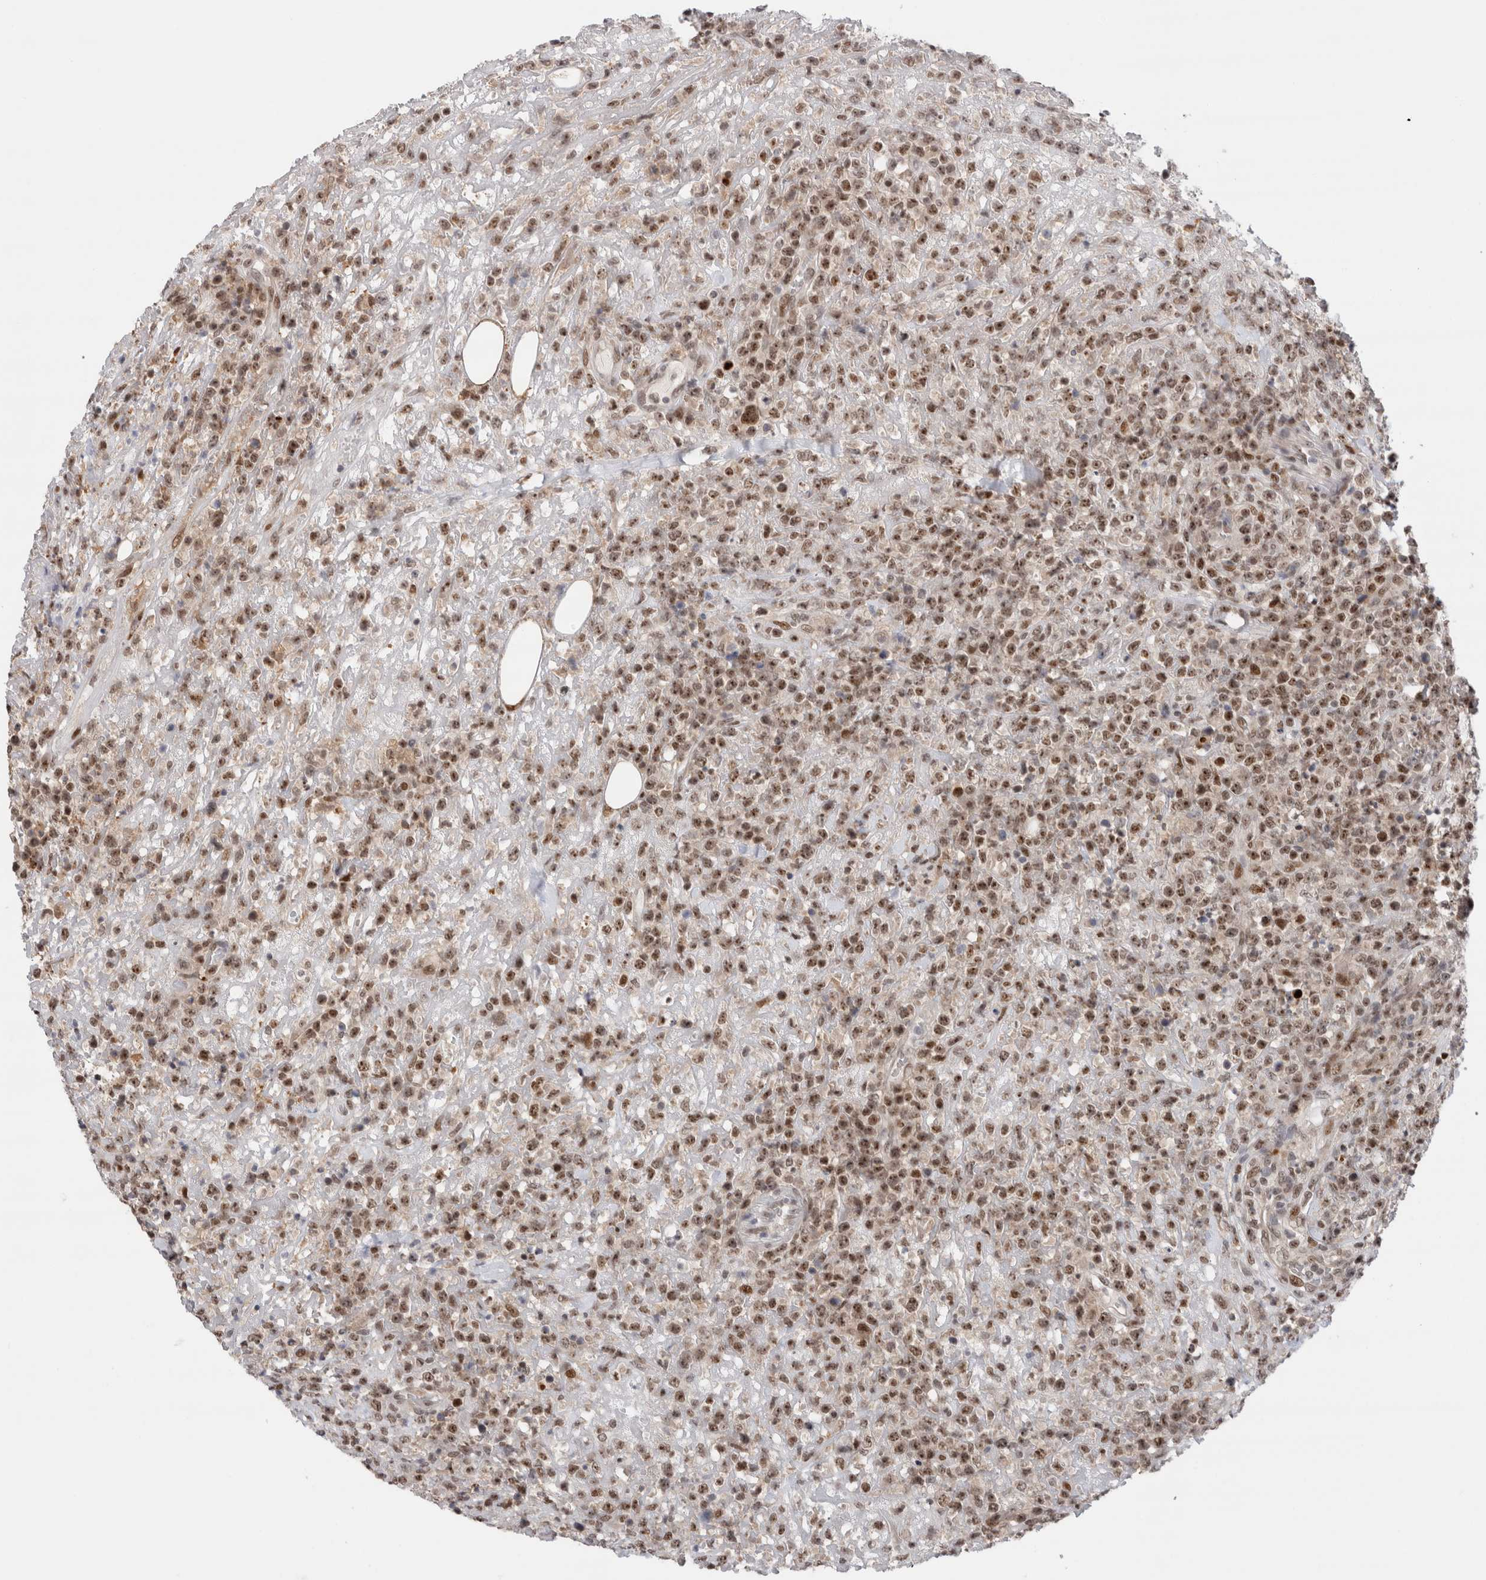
{"staining": {"intensity": "moderate", "quantity": ">75%", "location": "nuclear"}, "tissue": "lymphoma", "cell_type": "Tumor cells", "image_type": "cancer", "snomed": [{"axis": "morphology", "description": "Malignant lymphoma, non-Hodgkin's type, High grade"}, {"axis": "topography", "description": "Colon"}], "caption": "Lymphoma stained with DAB immunohistochemistry (IHC) demonstrates medium levels of moderate nuclear staining in approximately >75% of tumor cells.", "gene": "ZNF521", "patient": {"sex": "female", "age": 53}}